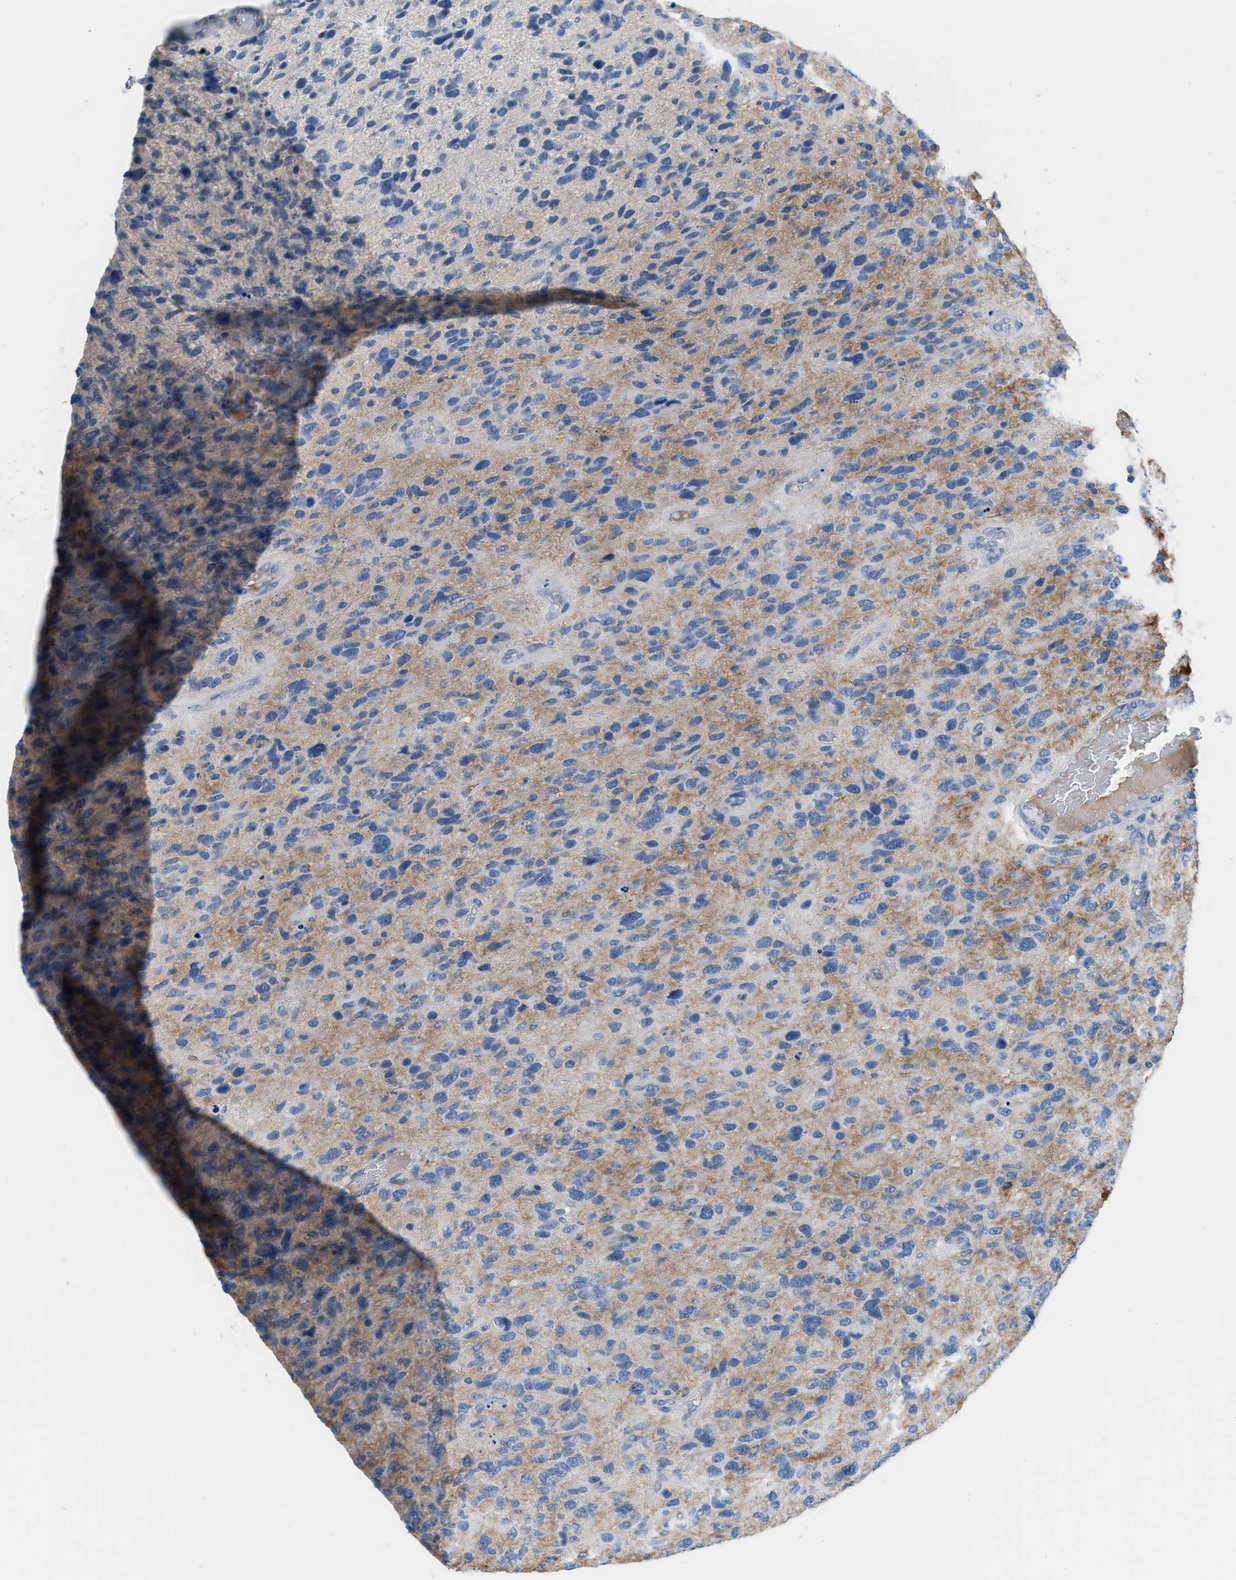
{"staining": {"intensity": "moderate", "quantity": "<25%", "location": "cytoplasmic/membranous"}, "tissue": "glioma", "cell_type": "Tumor cells", "image_type": "cancer", "snomed": [{"axis": "morphology", "description": "Glioma, malignant, High grade"}, {"axis": "topography", "description": "Brain"}], "caption": "Approximately <25% of tumor cells in malignant glioma (high-grade) exhibit moderate cytoplasmic/membranous protein positivity as visualized by brown immunohistochemical staining.", "gene": "HPX", "patient": {"sex": "female", "age": 58}}